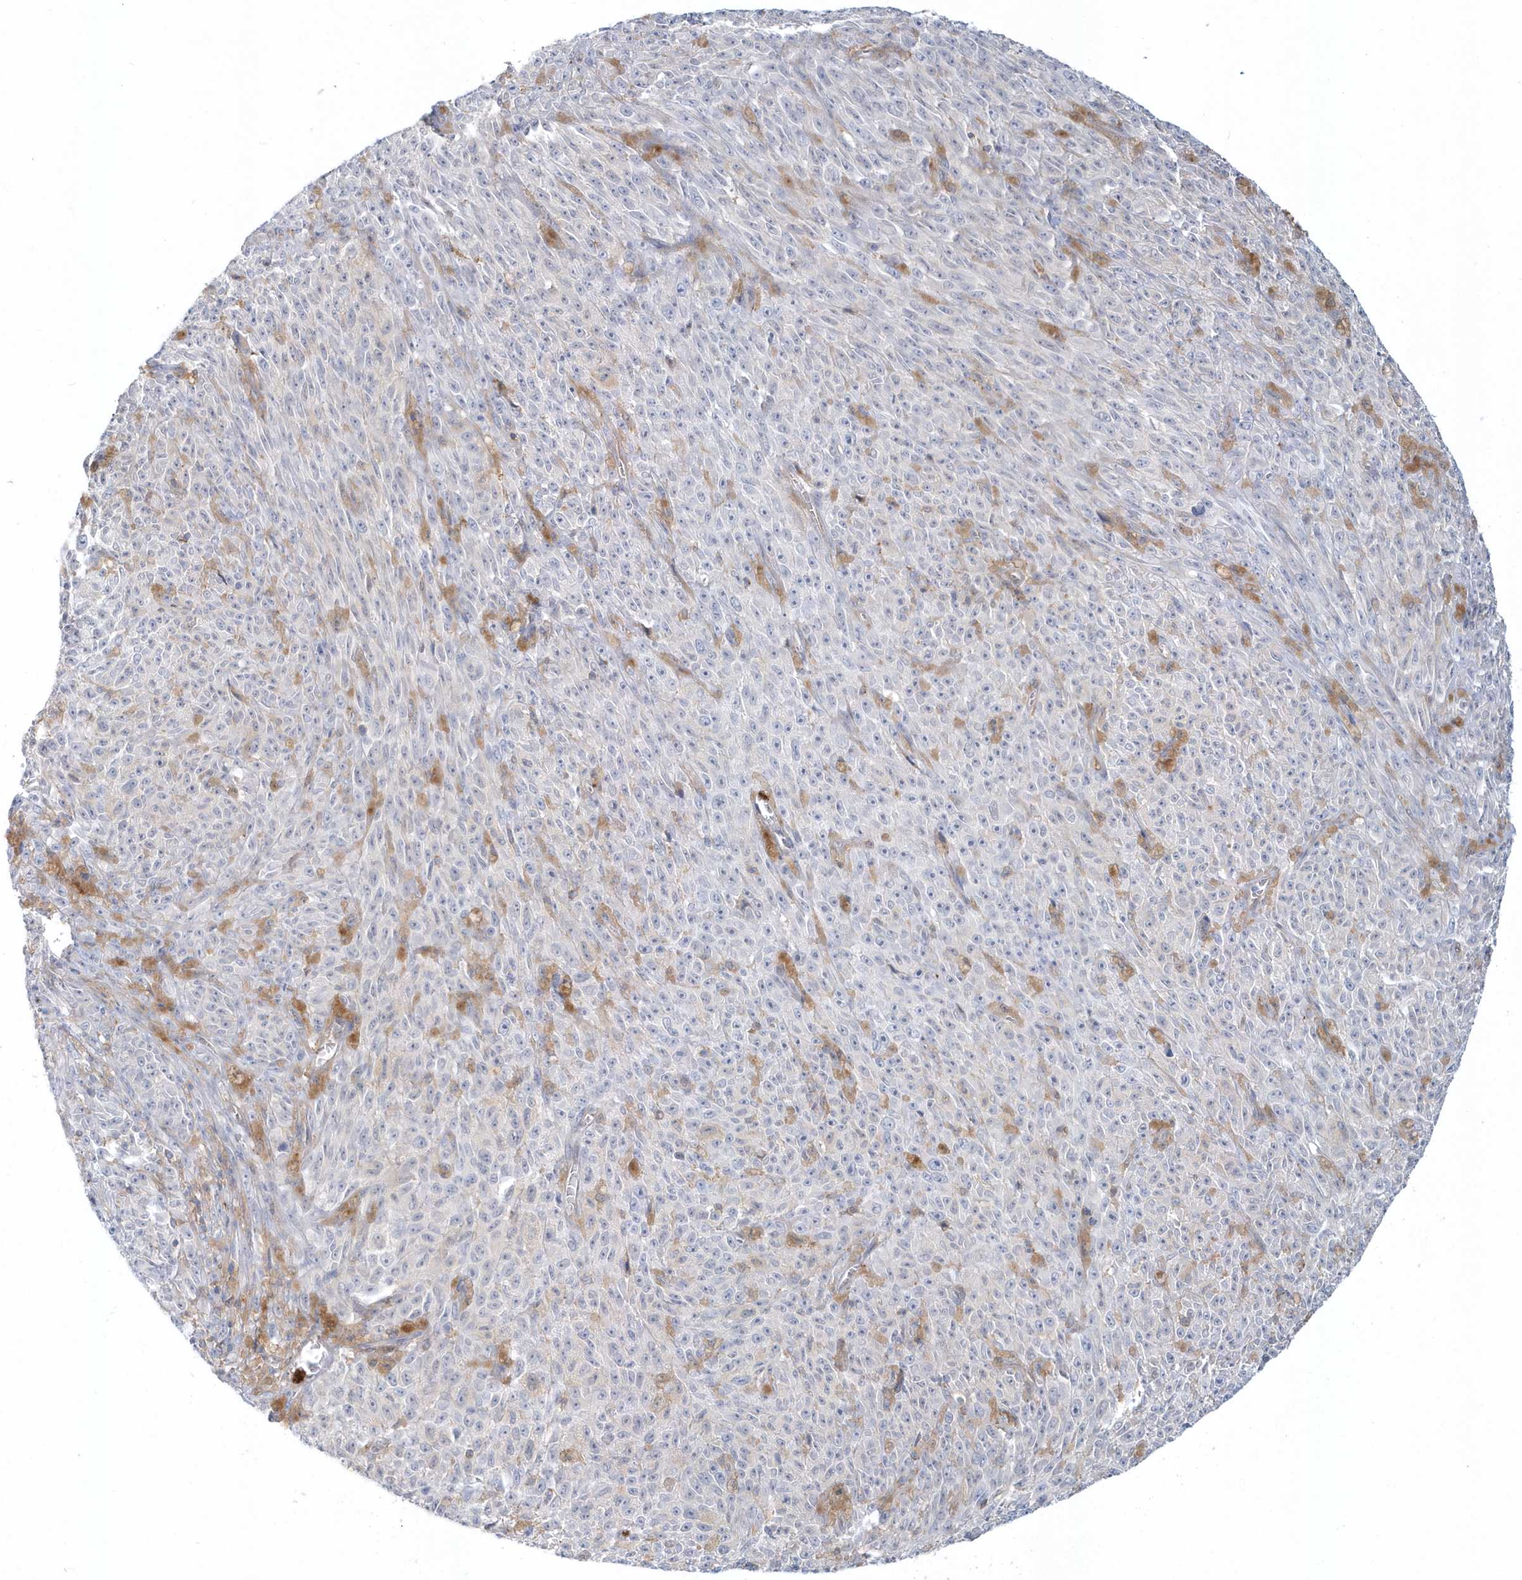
{"staining": {"intensity": "negative", "quantity": "none", "location": "none"}, "tissue": "melanoma", "cell_type": "Tumor cells", "image_type": "cancer", "snomed": [{"axis": "morphology", "description": "Malignant melanoma, NOS"}, {"axis": "topography", "description": "Skin"}], "caption": "The image displays no staining of tumor cells in malignant melanoma.", "gene": "RNF7", "patient": {"sex": "female", "age": 82}}